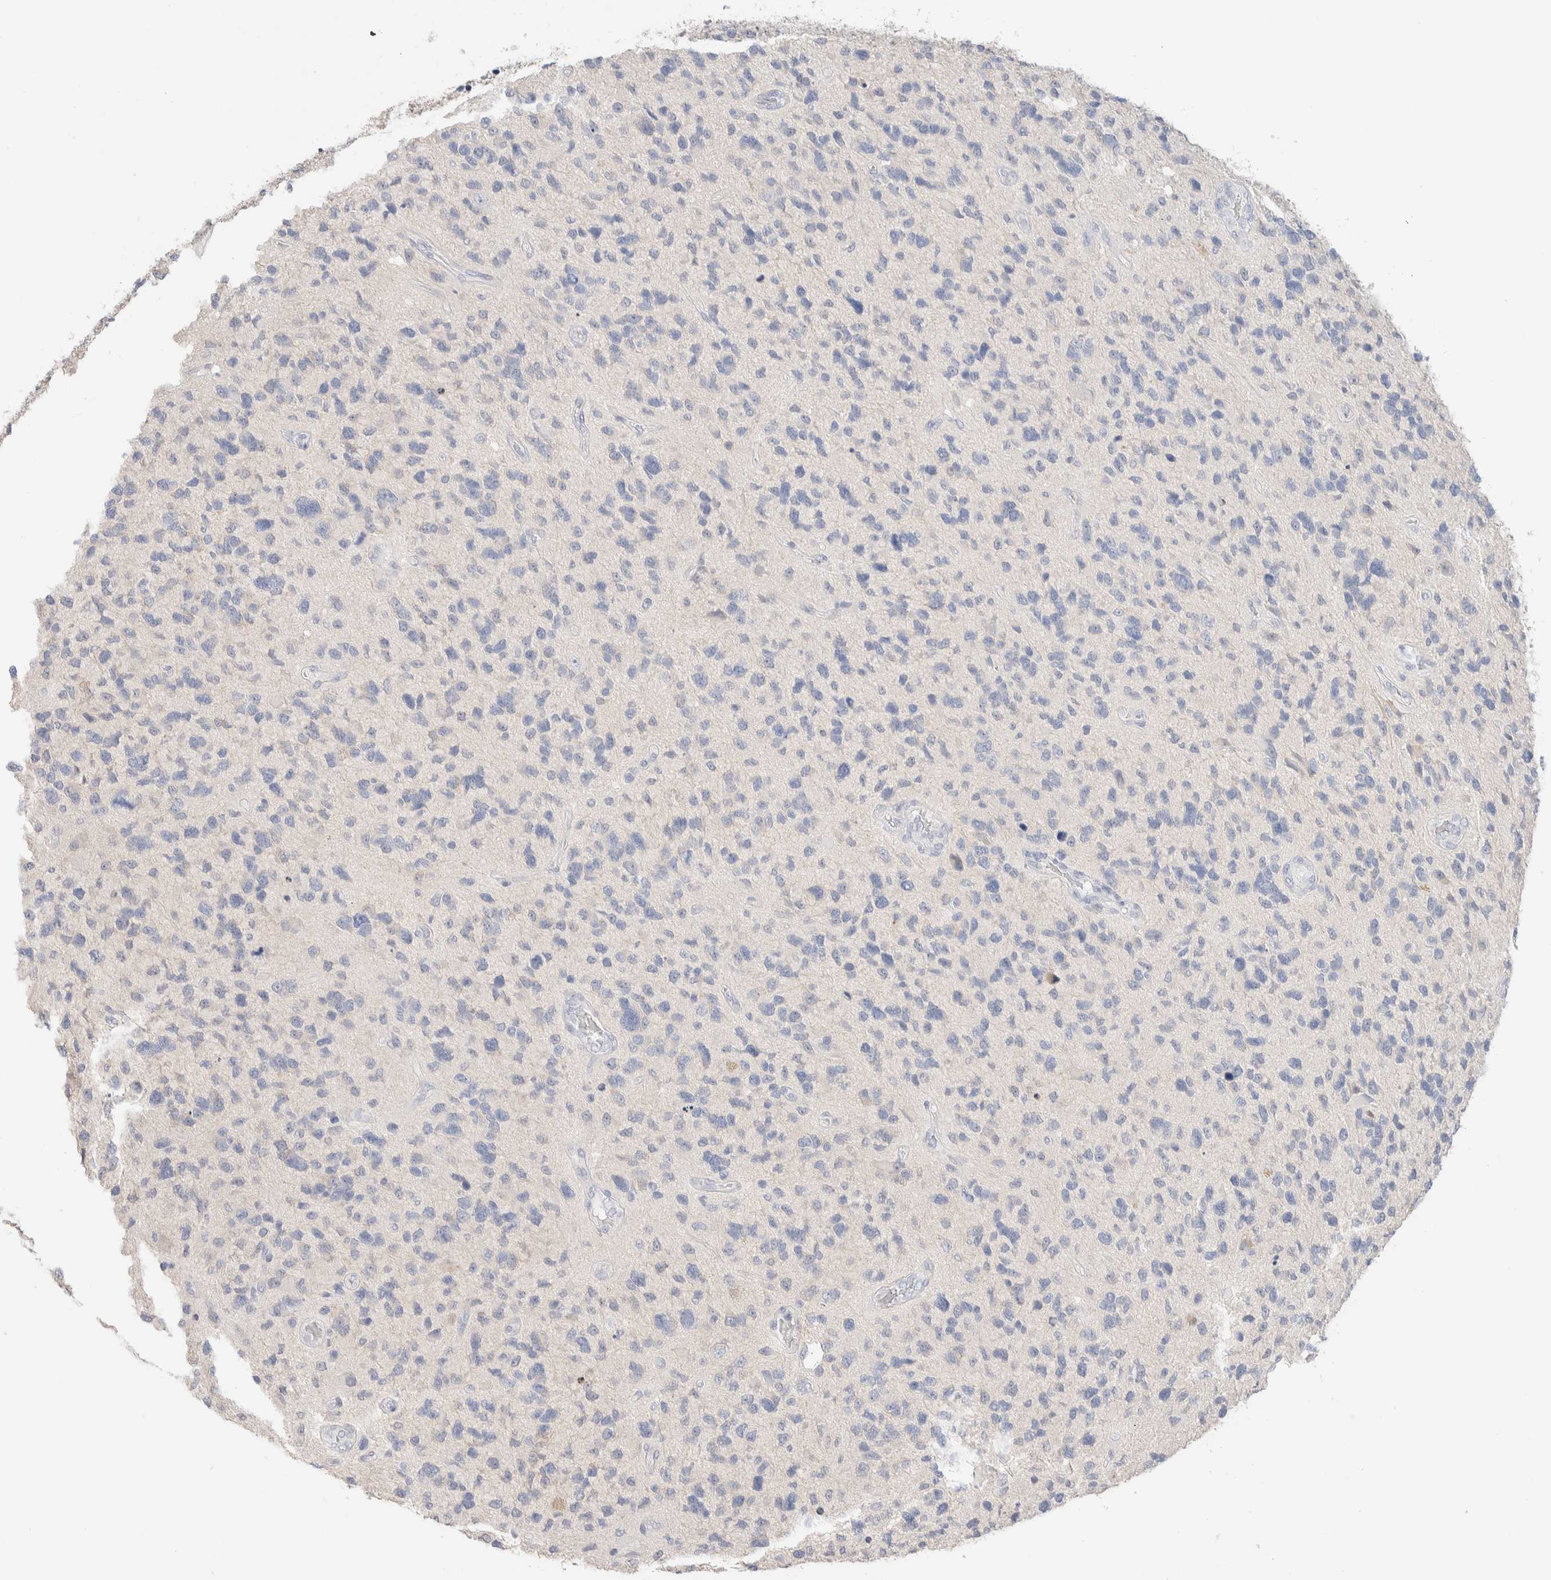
{"staining": {"intensity": "negative", "quantity": "none", "location": "none"}, "tissue": "glioma", "cell_type": "Tumor cells", "image_type": "cancer", "snomed": [{"axis": "morphology", "description": "Glioma, malignant, High grade"}, {"axis": "topography", "description": "Brain"}], "caption": "Immunohistochemical staining of glioma reveals no significant expression in tumor cells. Nuclei are stained in blue.", "gene": "RIDA", "patient": {"sex": "female", "age": 58}}